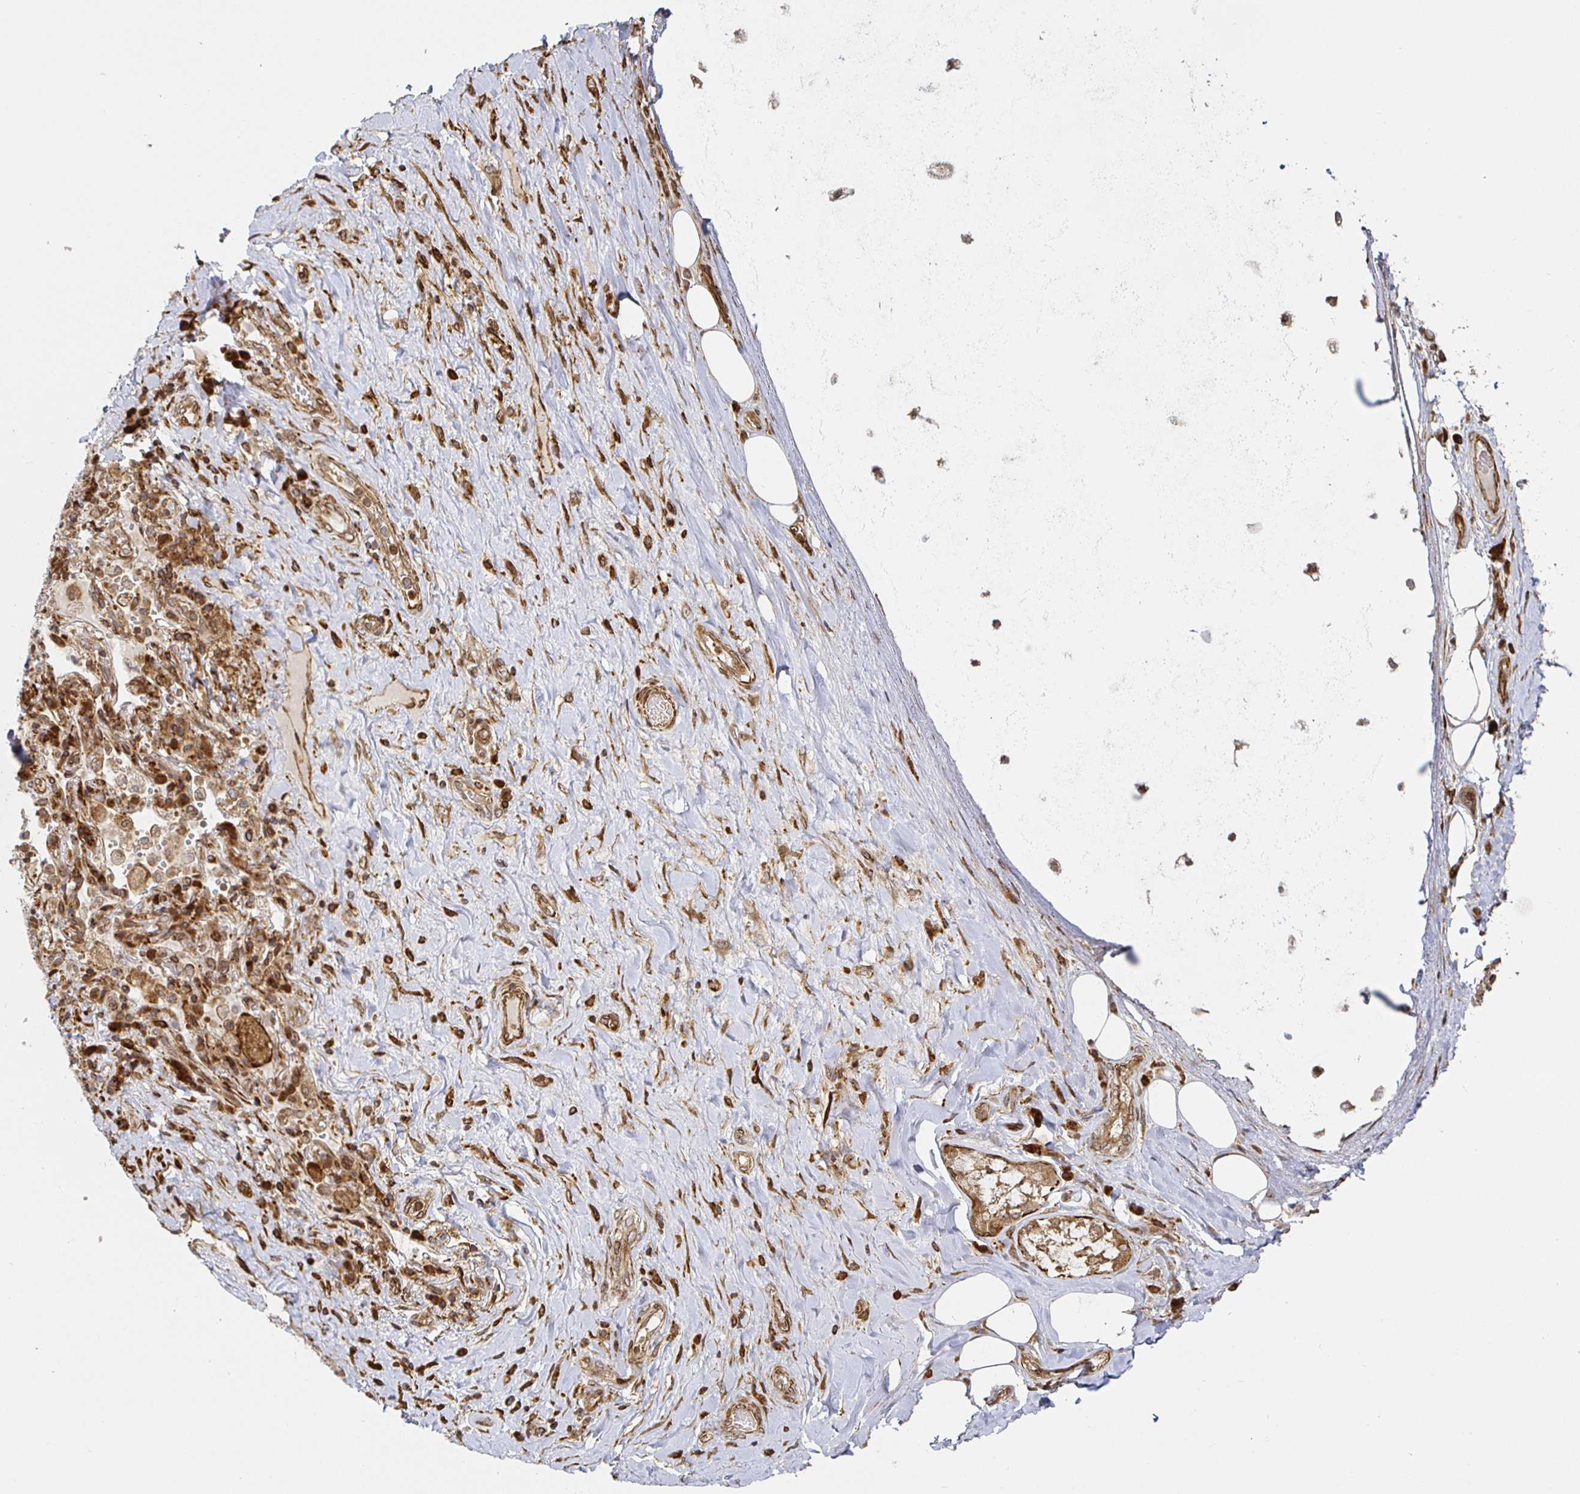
{"staining": {"intensity": "moderate", "quantity": "25%-75%", "location": "cytoplasmic/membranous"}, "tissue": "adipose tissue", "cell_type": "Adipocytes", "image_type": "normal", "snomed": [{"axis": "morphology", "description": "Normal tissue, NOS"}, {"axis": "topography", "description": "Cartilage tissue"}, {"axis": "topography", "description": "Bronchus"}], "caption": "IHC (DAB) staining of normal human adipose tissue shows moderate cytoplasmic/membranous protein staining in about 25%-75% of adipocytes. (Stains: DAB in brown, nuclei in blue, Microscopy: brightfield microscopy at high magnification).", "gene": "STRAP", "patient": {"sex": "male", "age": 64}}